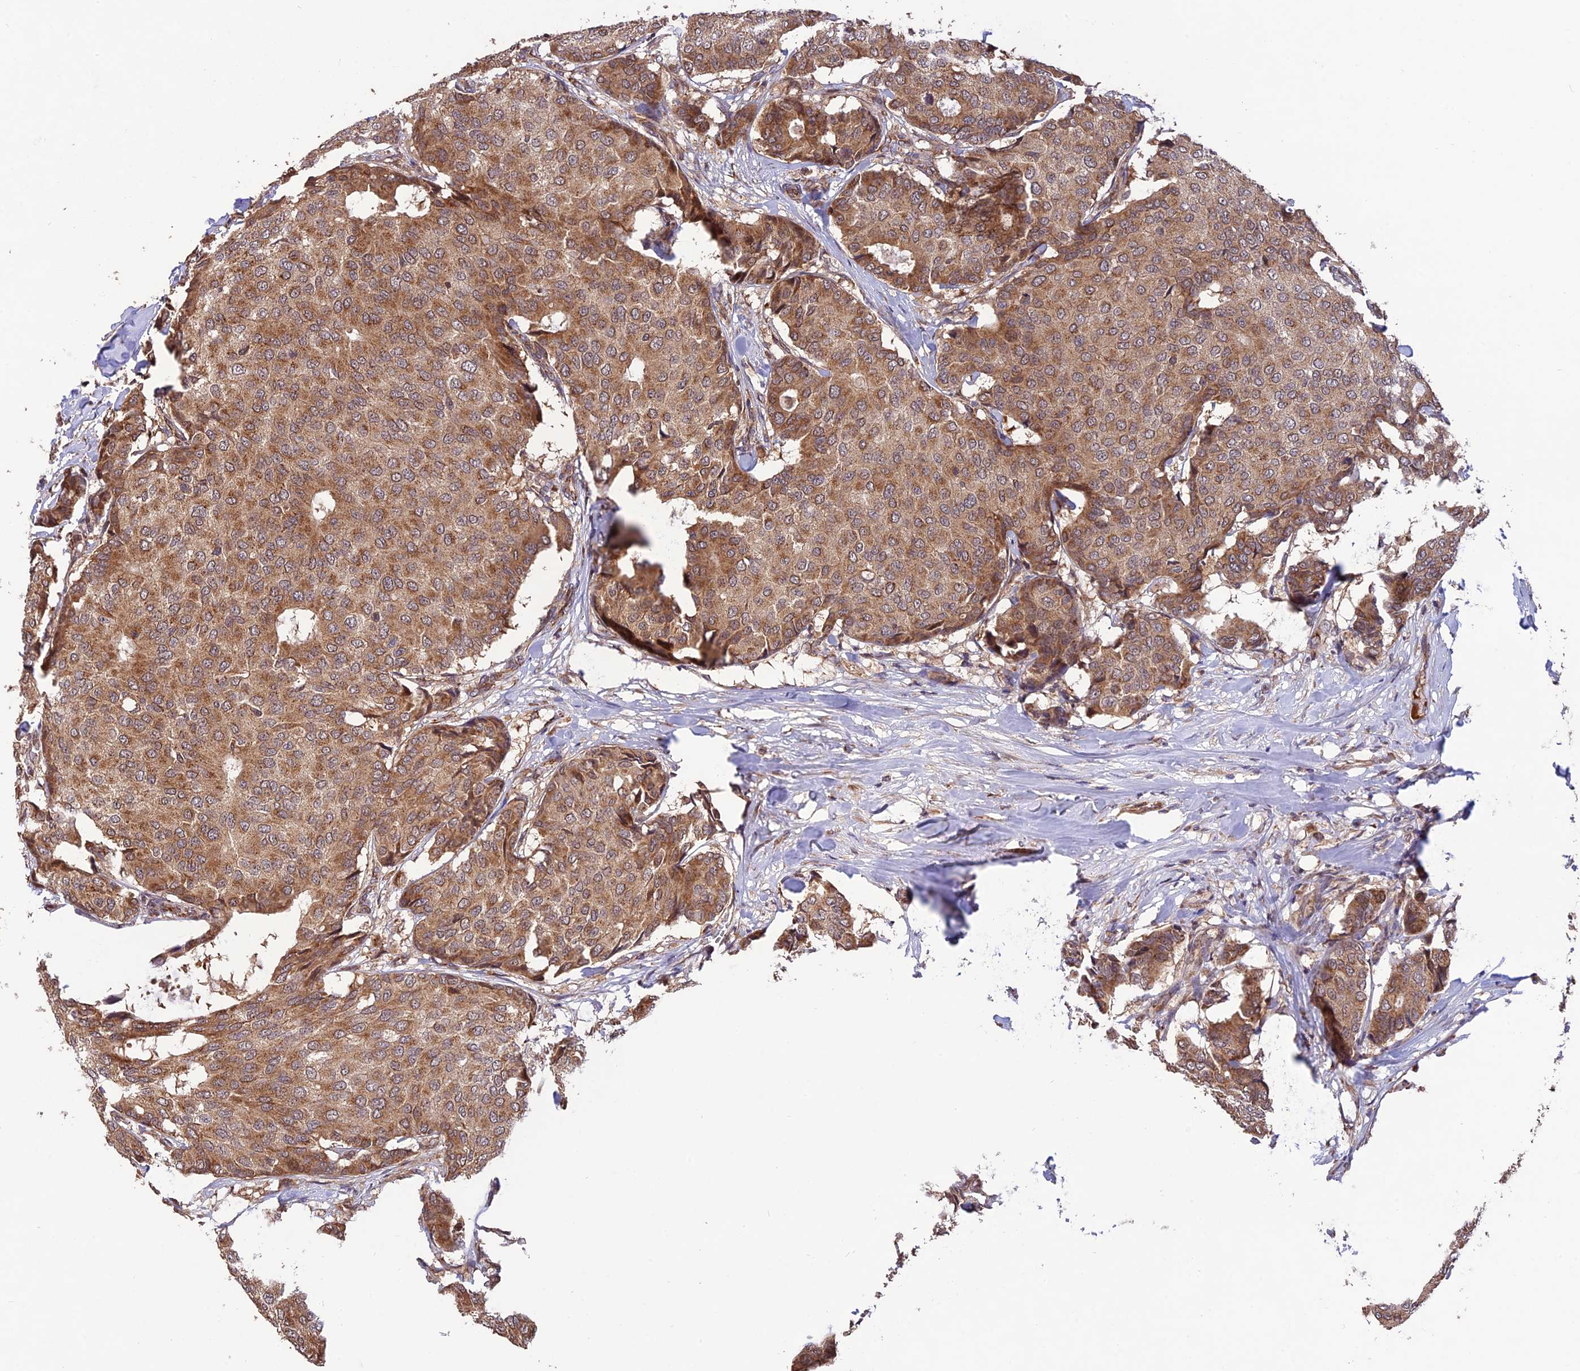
{"staining": {"intensity": "moderate", "quantity": ">75%", "location": "cytoplasmic/membranous"}, "tissue": "breast cancer", "cell_type": "Tumor cells", "image_type": "cancer", "snomed": [{"axis": "morphology", "description": "Duct carcinoma"}, {"axis": "topography", "description": "Breast"}], "caption": "Infiltrating ductal carcinoma (breast) stained for a protein reveals moderate cytoplasmic/membranous positivity in tumor cells. The staining was performed using DAB to visualize the protein expression in brown, while the nuclei were stained in blue with hematoxylin (Magnification: 20x).", "gene": "MNS1", "patient": {"sex": "female", "age": 75}}